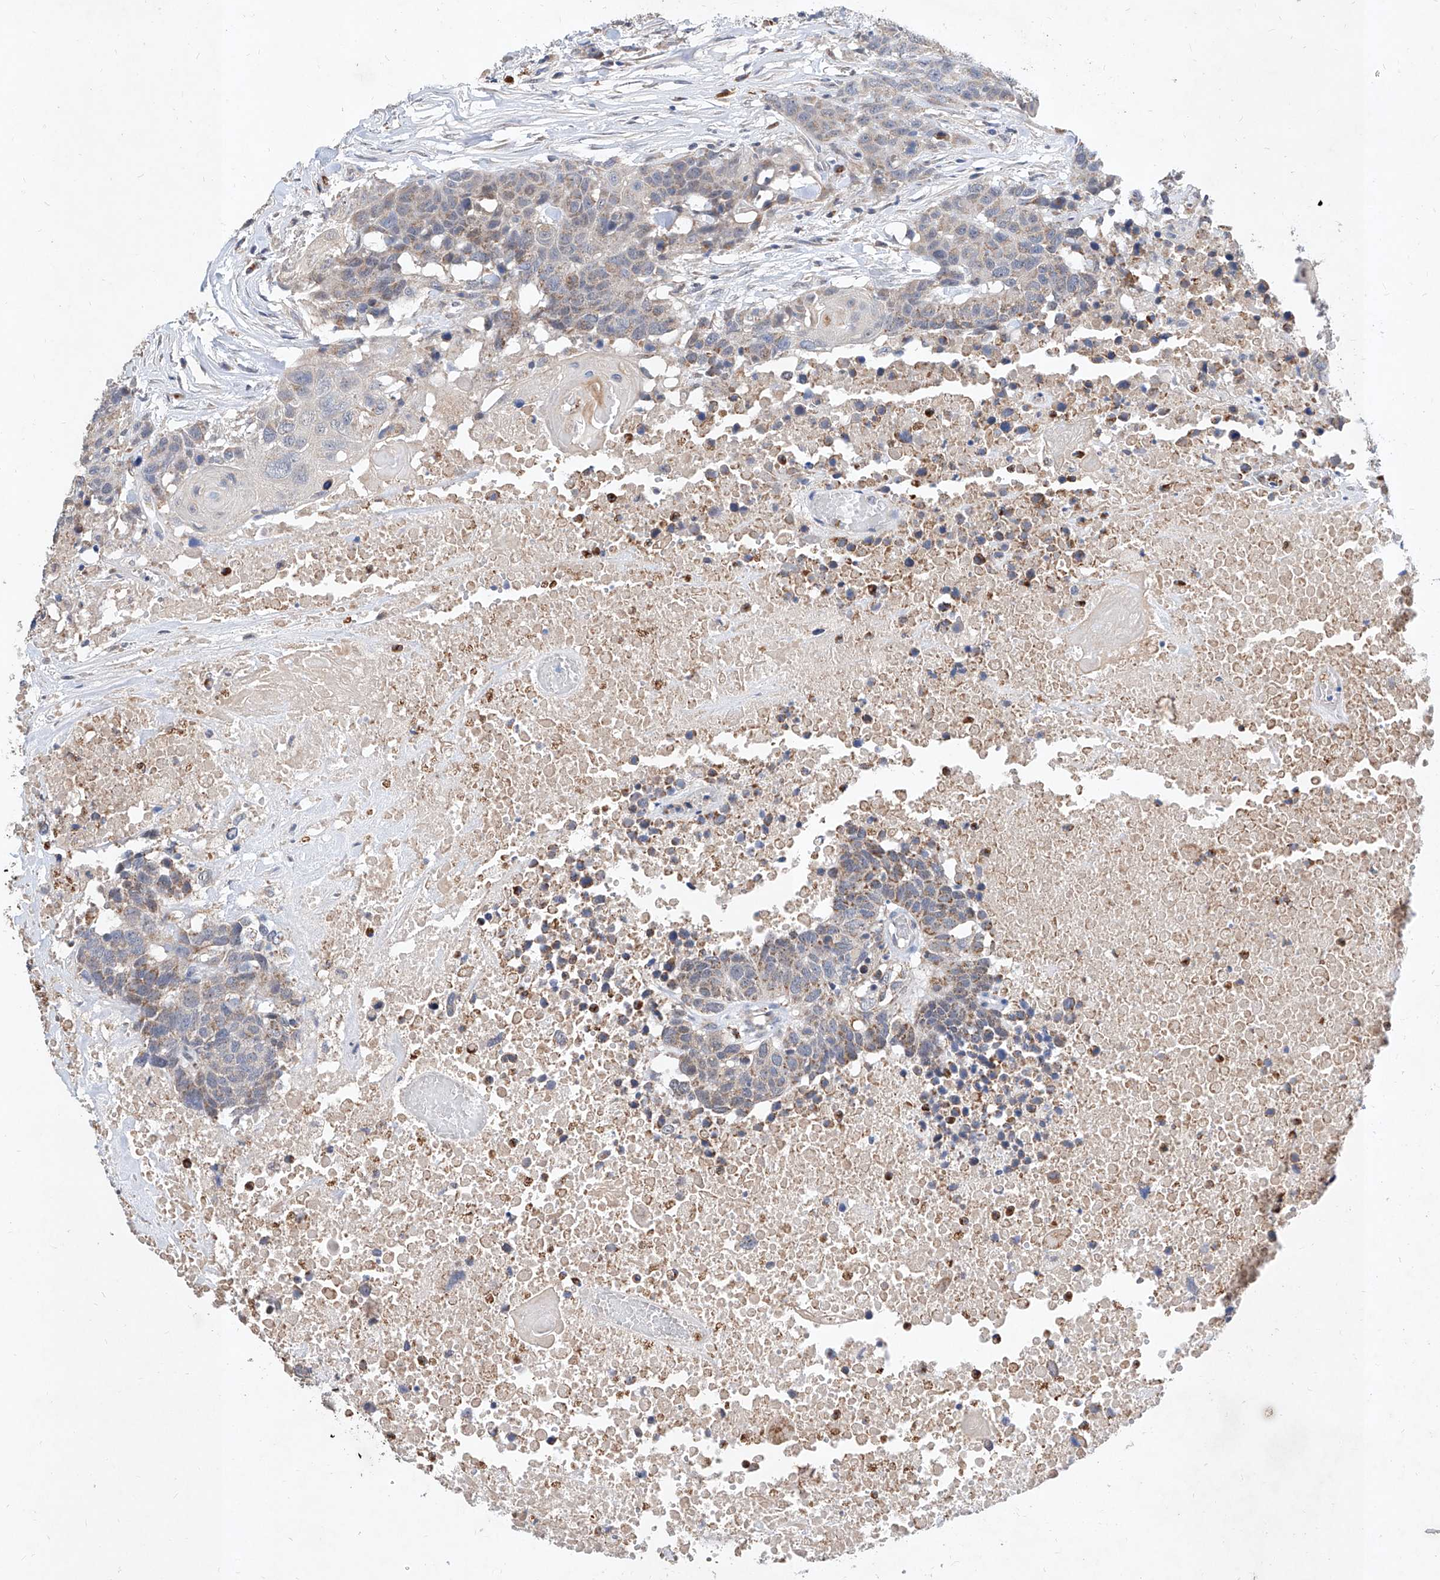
{"staining": {"intensity": "weak", "quantity": "25%-75%", "location": "cytoplasmic/membranous"}, "tissue": "head and neck cancer", "cell_type": "Tumor cells", "image_type": "cancer", "snomed": [{"axis": "morphology", "description": "Squamous cell carcinoma, NOS"}, {"axis": "topography", "description": "Head-Neck"}], "caption": "There is low levels of weak cytoplasmic/membranous positivity in tumor cells of head and neck cancer, as demonstrated by immunohistochemical staining (brown color).", "gene": "MFSD4B", "patient": {"sex": "male", "age": 66}}